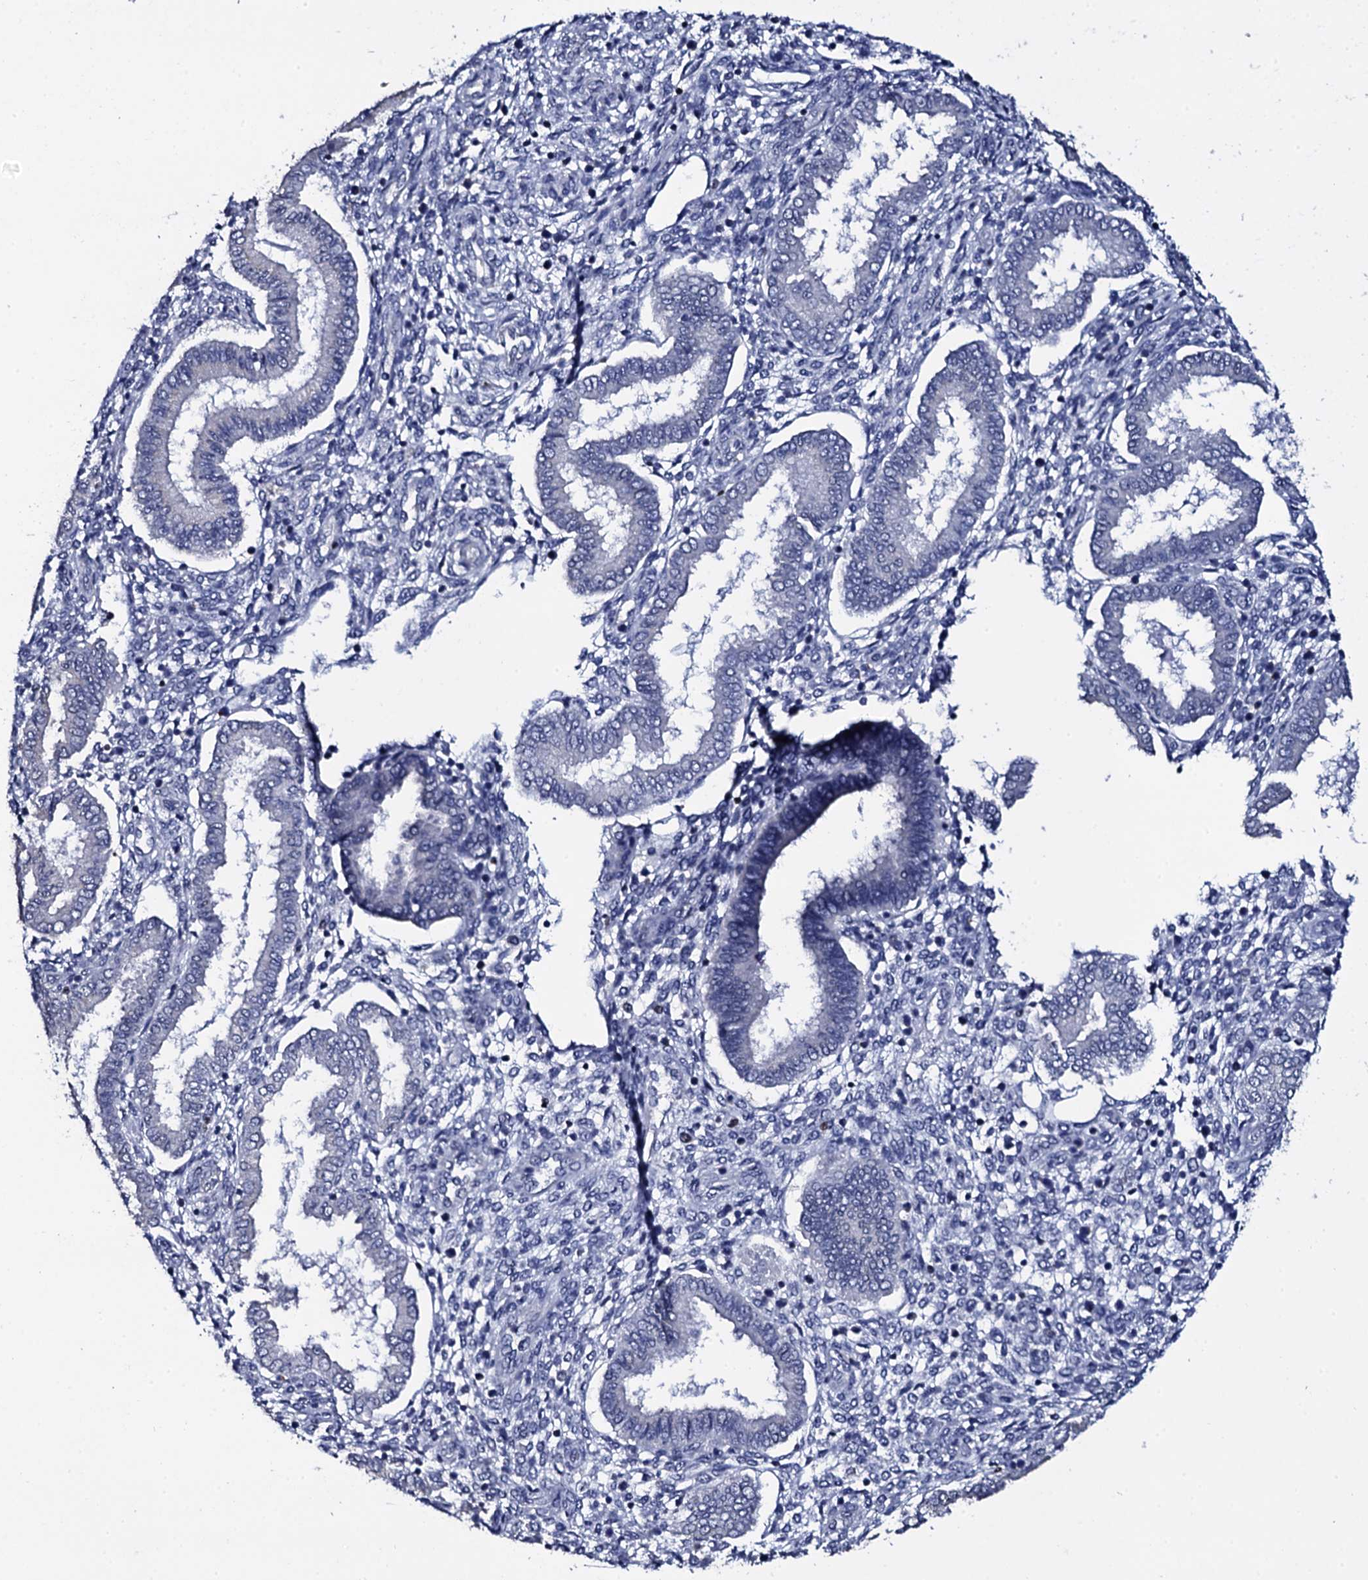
{"staining": {"intensity": "negative", "quantity": "none", "location": "none"}, "tissue": "endometrium", "cell_type": "Cells in endometrial stroma", "image_type": "normal", "snomed": [{"axis": "morphology", "description": "Normal tissue, NOS"}, {"axis": "topography", "description": "Endometrium"}], "caption": "Endometrium was stained to show a protein in brown. There is no significant positivity in cells in endometrial stroma. (Brightfield microscopy of DAB (3,3'-diaminobenzidine) immunohistochemistry (IHC) at high magnification).", "gene": "NPM2", "patient": {"sex": "female", "age": 24}}